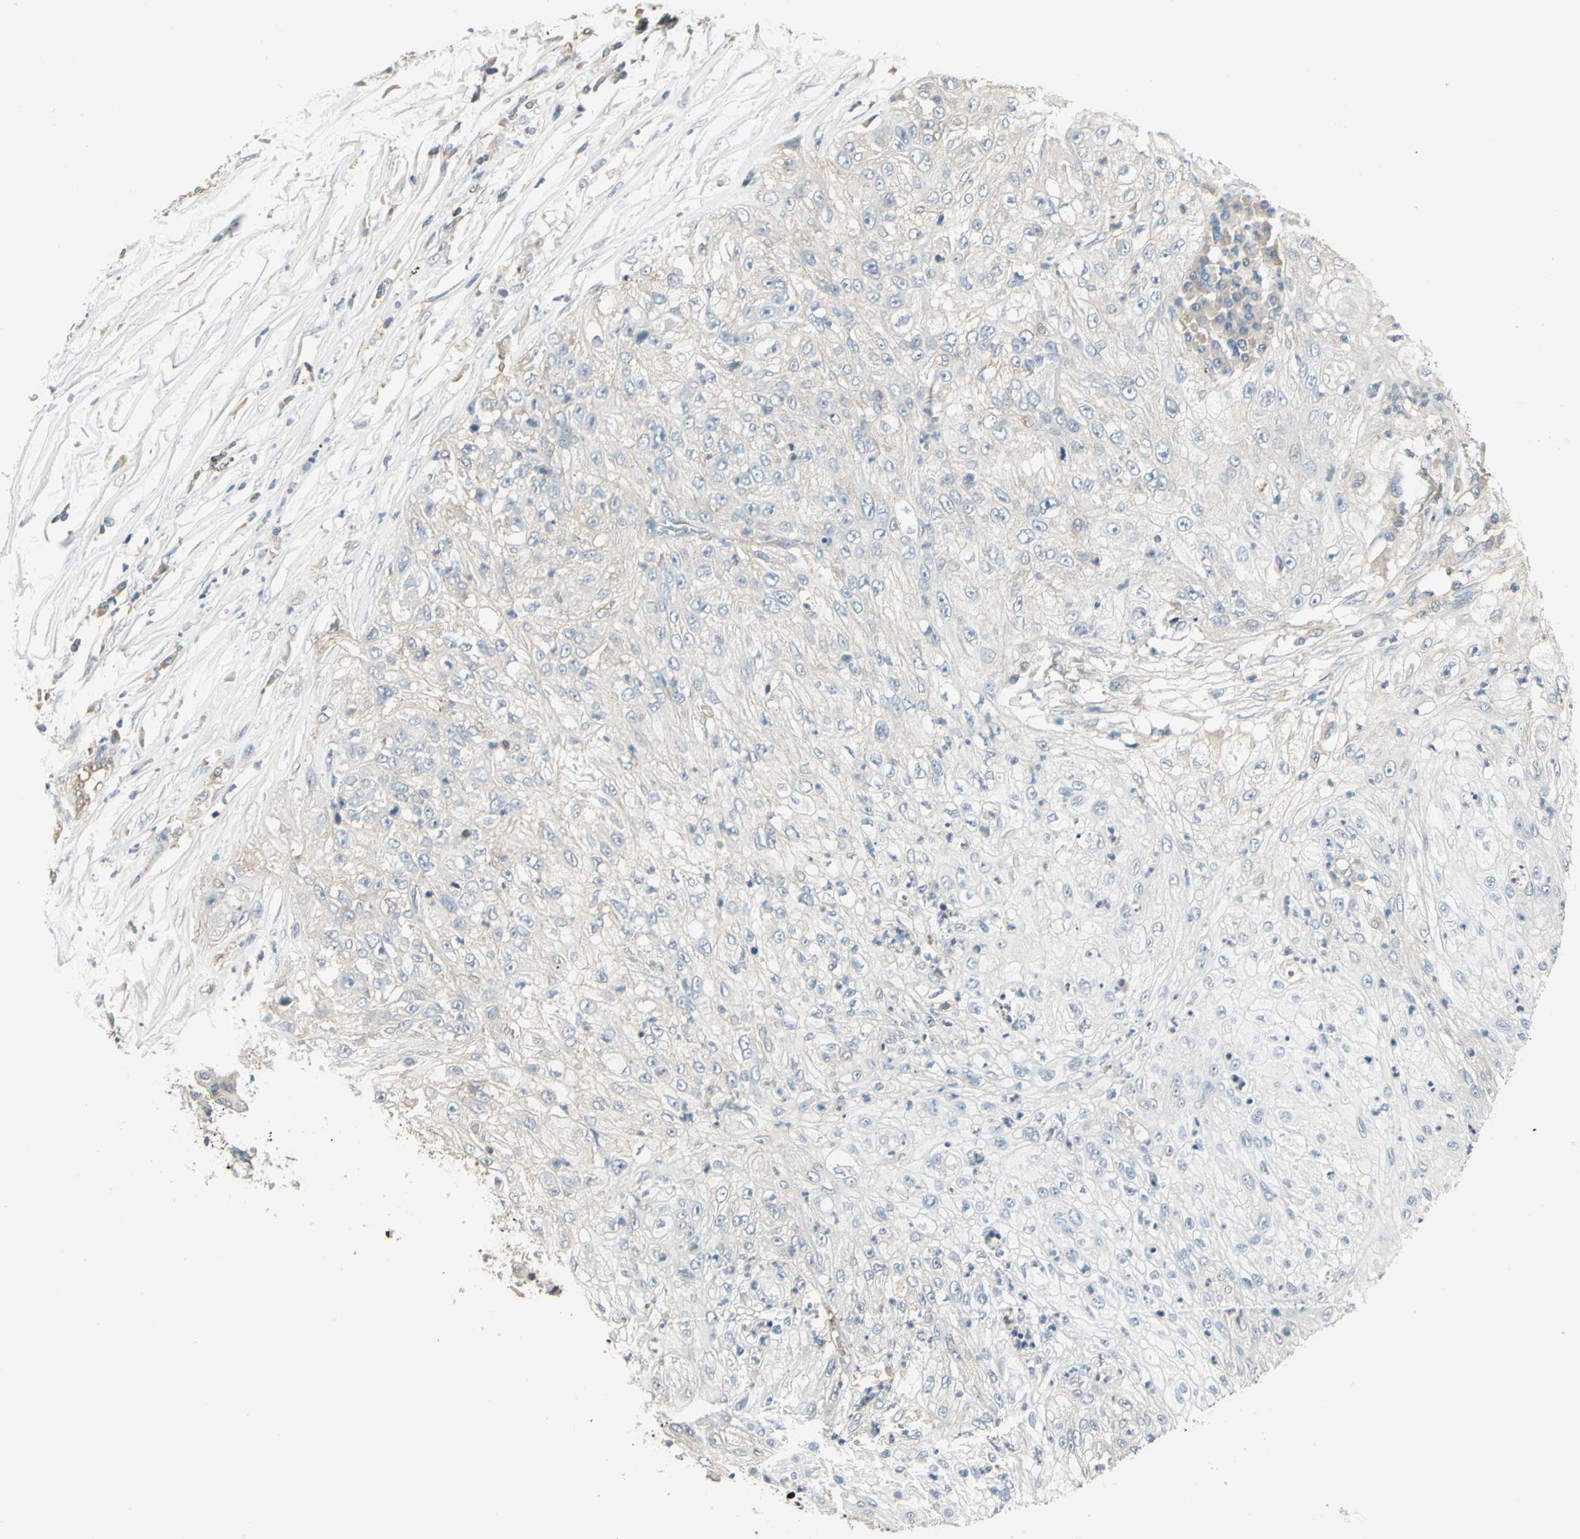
{"staining": {"intensity": "negative", "quantity": "none", "location": "none"}, "tissue": "lung cancer", "cell_type": "Tumor cells", "image_type": "cancer", "snomed": [{"axis": "morphology", "description": "Inflammation, NOS"}, {"axis": "morphology", "description": "Squamous cell carcinoma, NOS"}, {"axis": "topography", "description": "Lymph node"}, {"axis": "topography", "description": "Soft tissue"}, {"axis": "topography", "description": "Lung"}], "caption": "High power microscopy micrograph of an immunohistochemistry micrograph of lung cancer, revealing no significant positivity in tumor cells.", "gene": "RAPGEF1", "patient": {"sex": "male", "age": 66}}